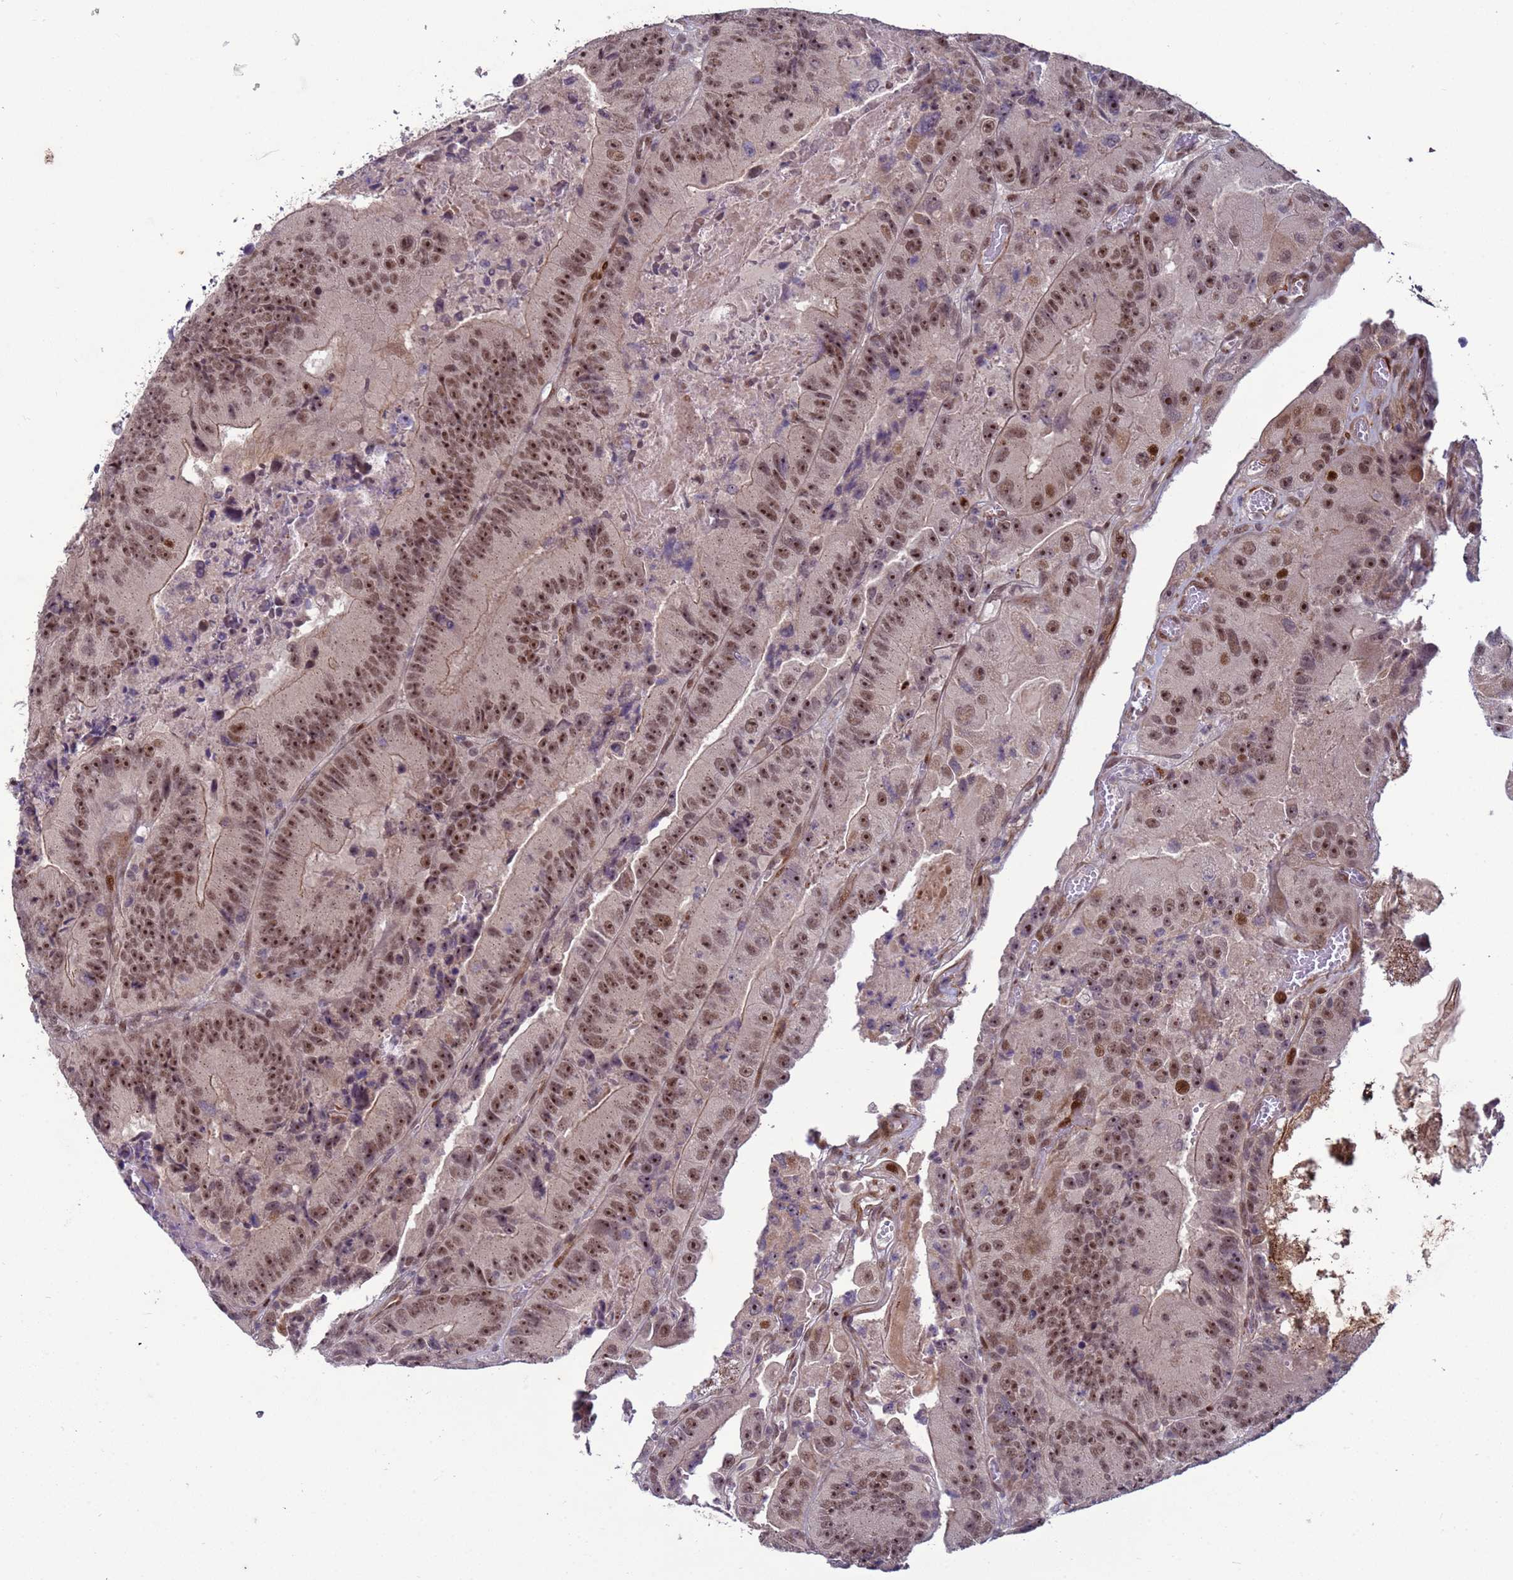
{"staining": {"intensity": "moderate", "quantity": ">75%", "location": "nuclear"}, "tissue": "colorectal cancer", "cell_type": "Tumor cells", "image_type": "cancer", "snomed": [{"axis": "morphology", "description": "Adenocarcinoma, NOS"}, {"axis": "topography", "description": "Colon"}], "caption": "Colorectal cancer (adenocarcinoma) stained with DAB IHC demonstrates medium levels of moderate nuclear expression in approximately >75% of tumor cells. Ihc stains the protein of interest in brown and the nuclei are stained blue.", "gene": "SHC3", "patient": {"sex": "female", "age": 86}}